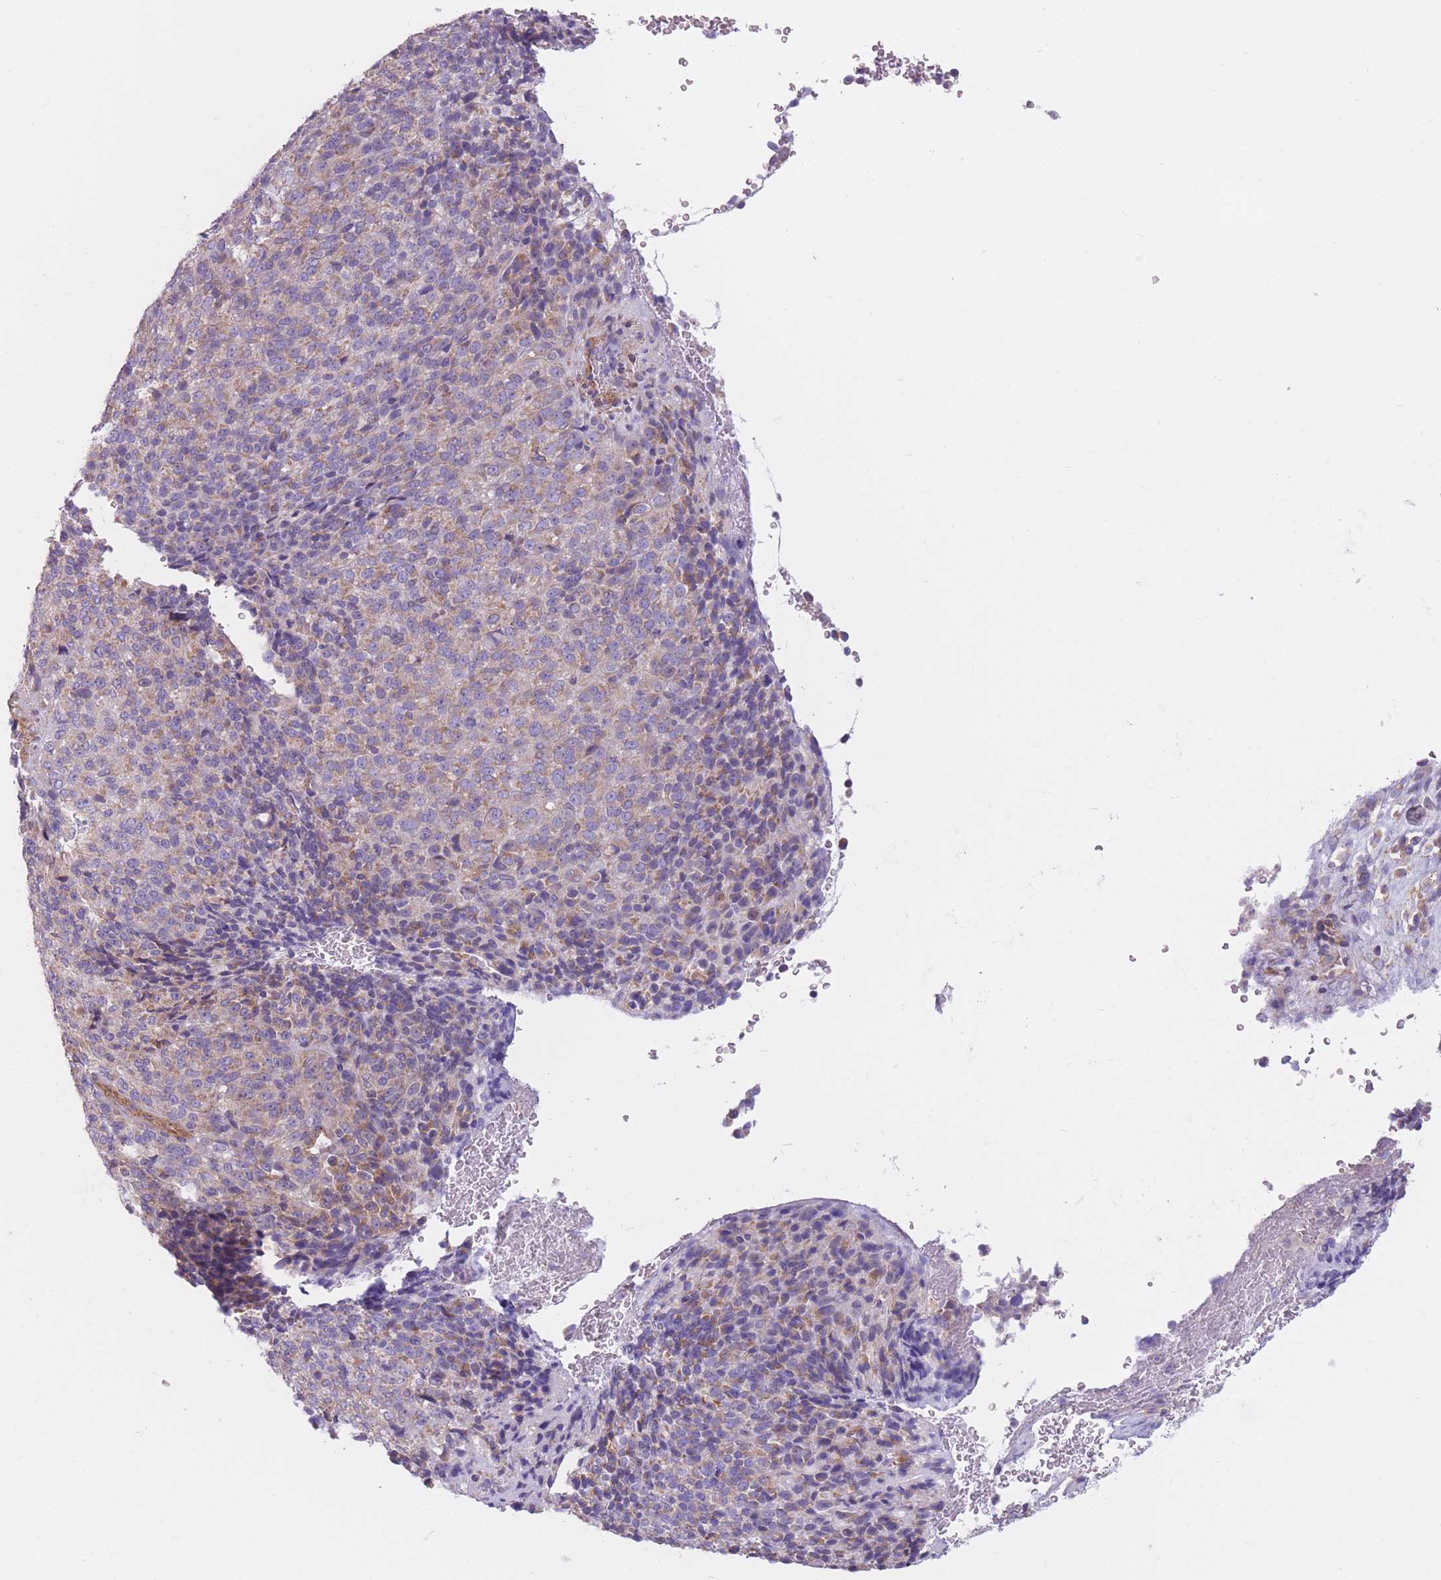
{"staining": {"intensity": "moderate", "quantity": "25%-75%", "location": "cytoplasmic/membranous"}, "tissue": "melanoma", "cell_type": "Tumor cells", "image_type": "cancer", "snomed": [{"axis": "morphology", "description": "Malignant melanoma, Metastatic site"}, {"axis": "topography", "description": "Brain"}], "caption": "Moderate cytoplasmic/membranous positivity for a protein is identified in approximately 25%-75% of tumor cells of malignant melanoma (metastatic site) using IHC.", "gene": "SERPINB3", "patient": {"sex": "female", "age": 56}}